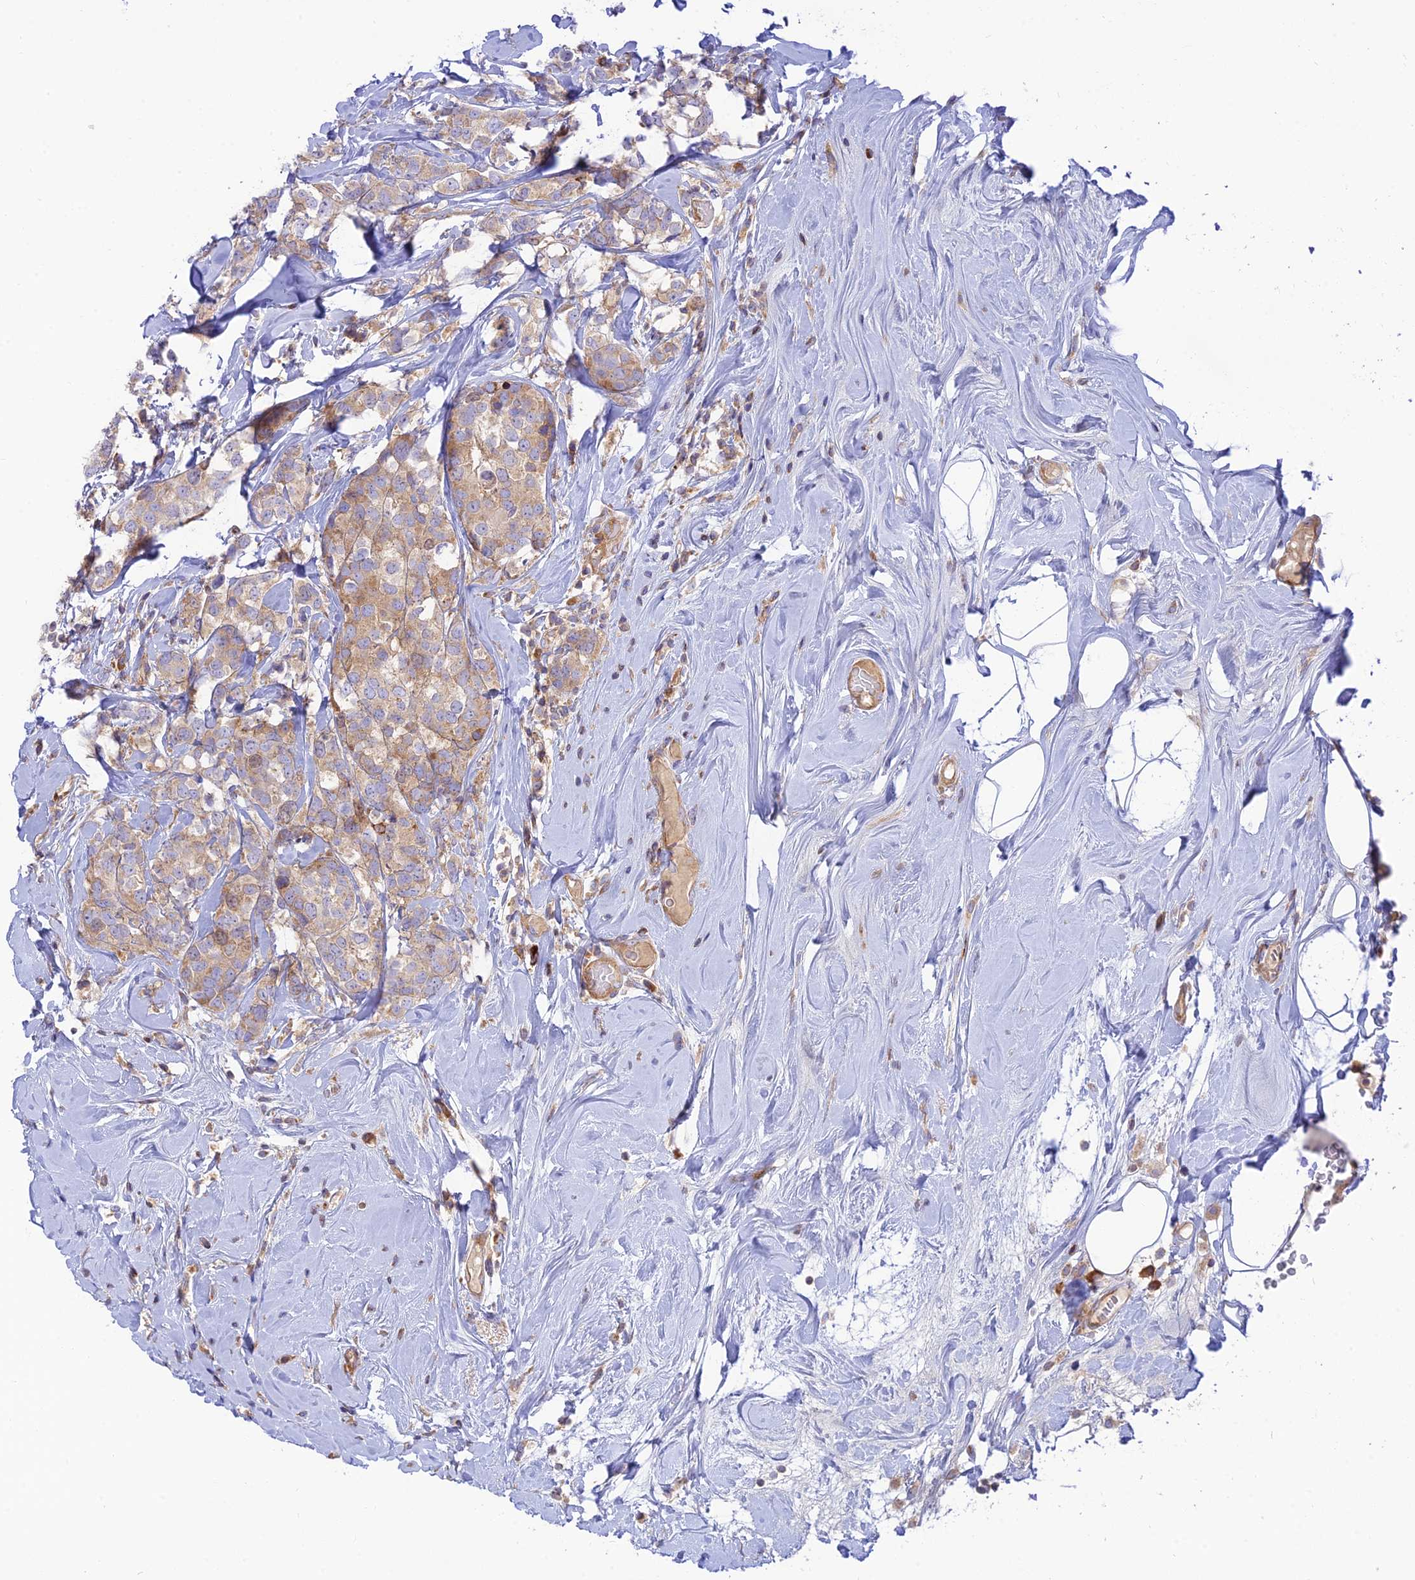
{"staining": {"intensity": "moderate", "quantity": ">75%", "location": "cytoplasmic/membranous"}, "tissue": "breast cancer", "cell_type": "Tumor cells", "image_type": "cancer", "snomed": [{"axis": "morphology", "description": "Lobular carcinoma"}, {"axis": "topography", "description": "Breast"}], "caption": "Moderate cytoplasmic/membranous protein positivity is appreciated in about >75% of tumor cells in breast cancer (lobular carcinoma).", "gene": "PIMREG", "patient": {"sex": "female", "age": 59}}